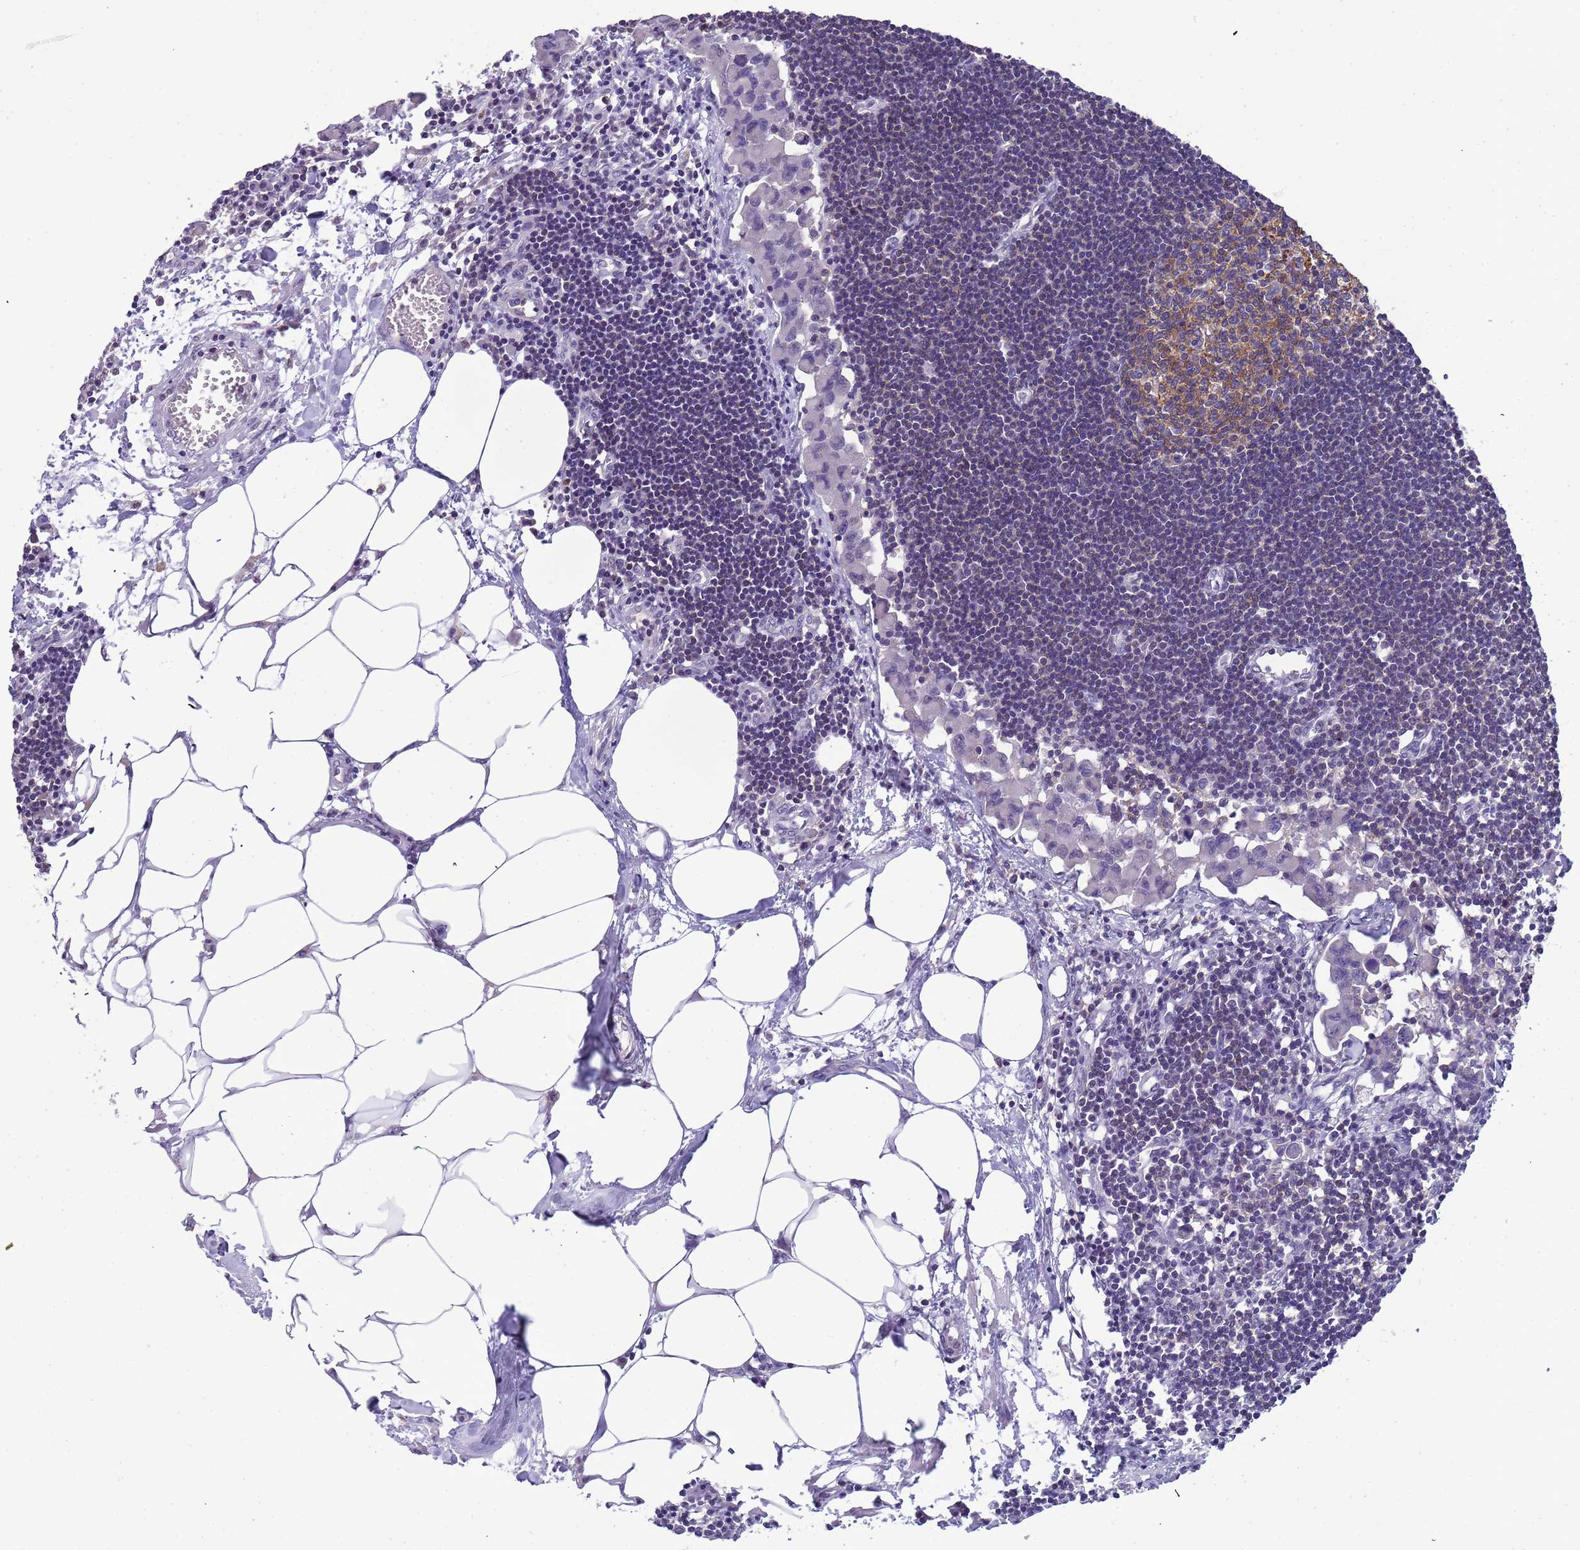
{"staining": {"intensity": "strong", "quantity": ">75%", "location": "cytoplasmic/membranous"}, "tissue": "lymph node", "cell_type": "Germinal center cells", "image_type": "normal", "snomed": [{"axis": "morphology", "description": "Normal tissue, NOS"}, {"axis": "morphology", "description": "Malignant melanoma, Metastatic site"}, {"axis": "topography", "description": "Lymph node"}], "caption": "The micrograph shows immunohistochemical staining of benign lymph node. There is strong cytoplasmic/membranous expression is identified in approximately >75% of germinal center cells.", "gene": "CD53", "patient": {"sex": "male", "age": 41}}